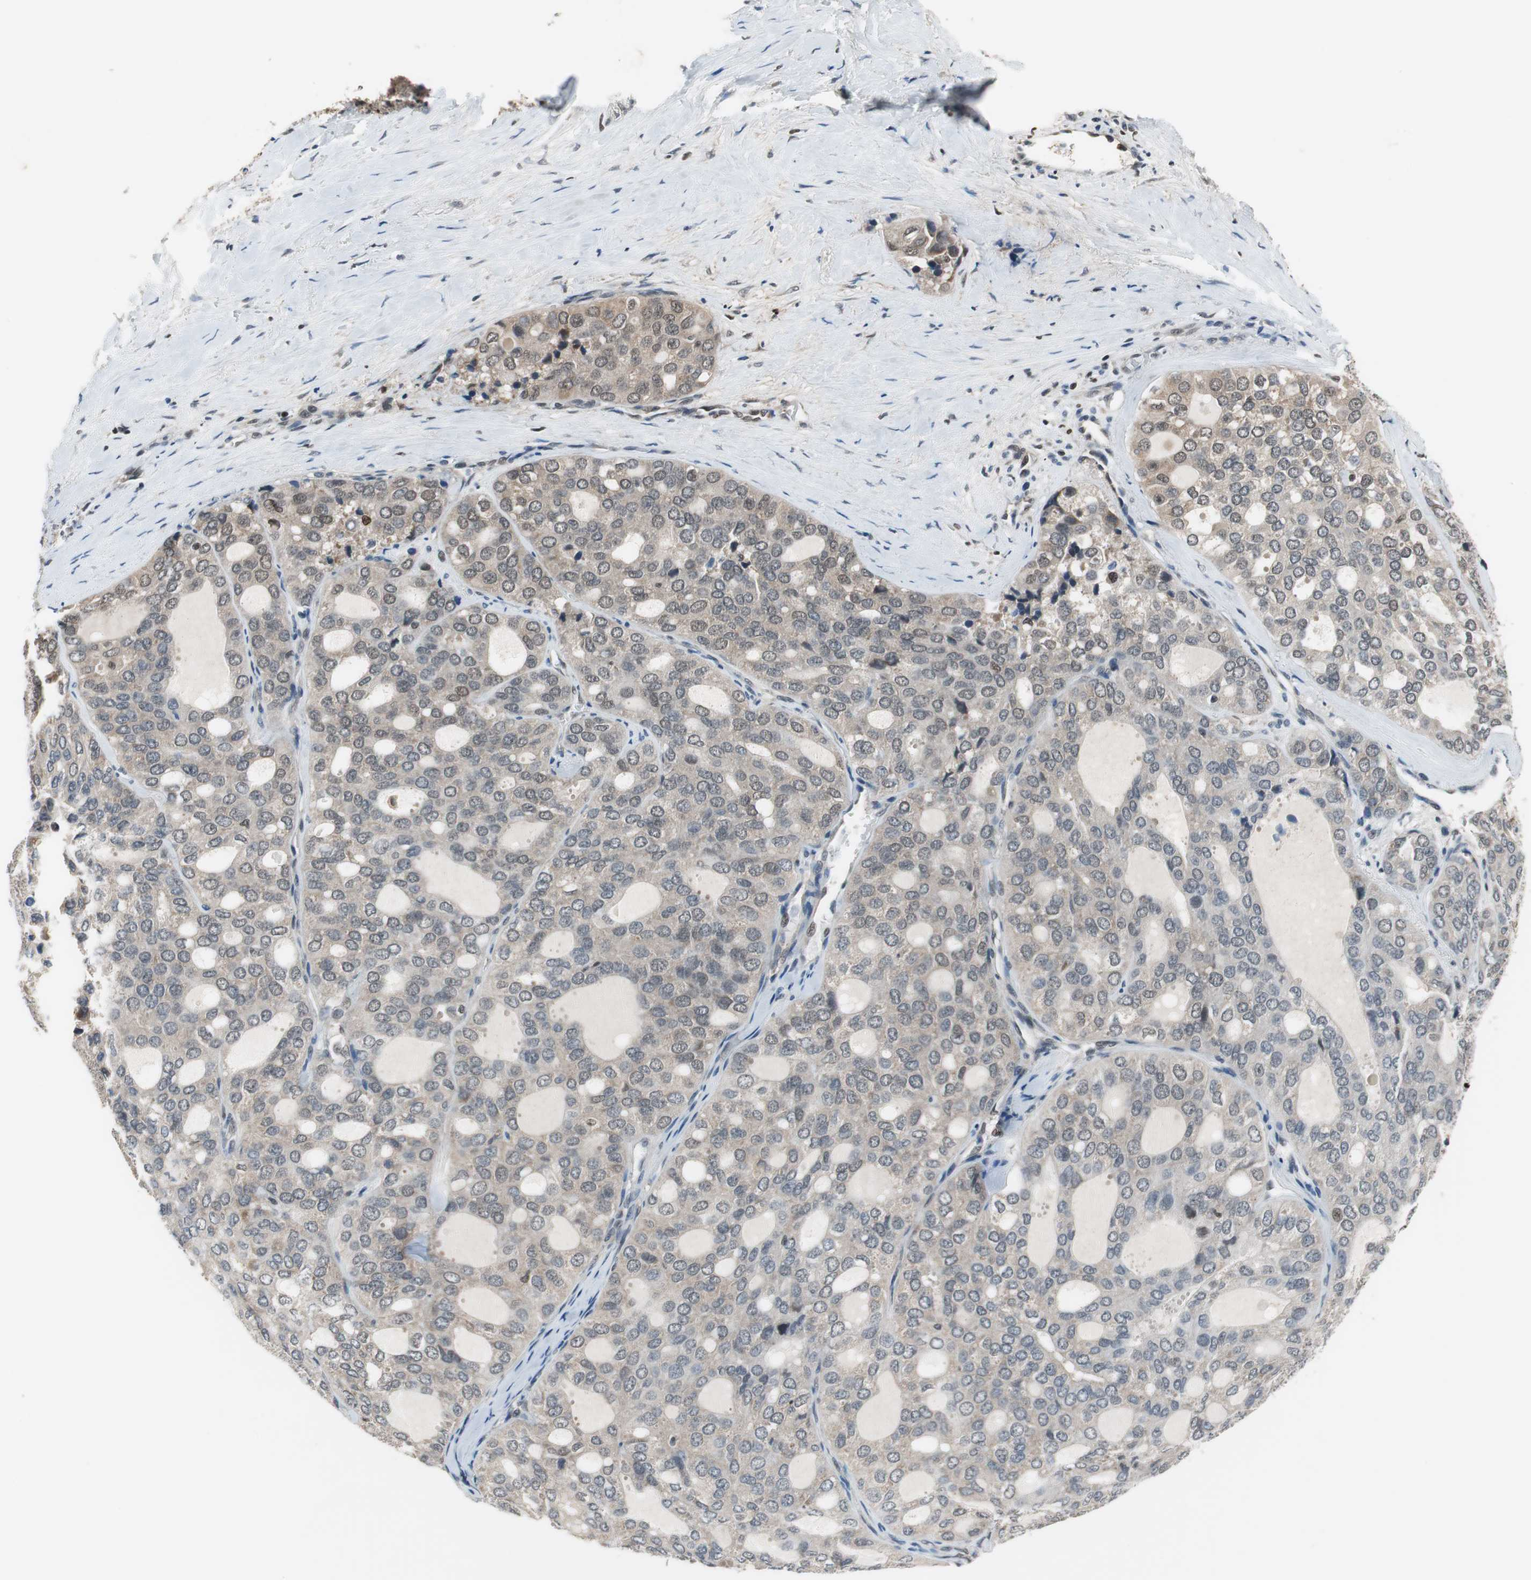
{"staining": {"intensity": "weak", "quantity": "<25%", "location": "cytoplasmic/membranous"}, "tissue": "thyroid cancer", "cell_type": "Tumor cells", "image_type": "cancer", "snomed": [{"axis": "morphology", "description": "Follicular adenoma carcinoma, NOS"}, {"axis": "topography", "description": "Thyroid gland"}], "caption": "DAB (3,3'-diaminobenzidine) immunohistochemical staining of human thyroid cancer (follicular adenoma carcinoma) reveals no significant staining in tumor cells. (DAB (3,3'-diaminobenzidine) immunohistochemistry (IHC) visualized using brightfield microscopy, high magnification).", "gene": "MAFB", "patient": {"sex": "male", "age": 75}}